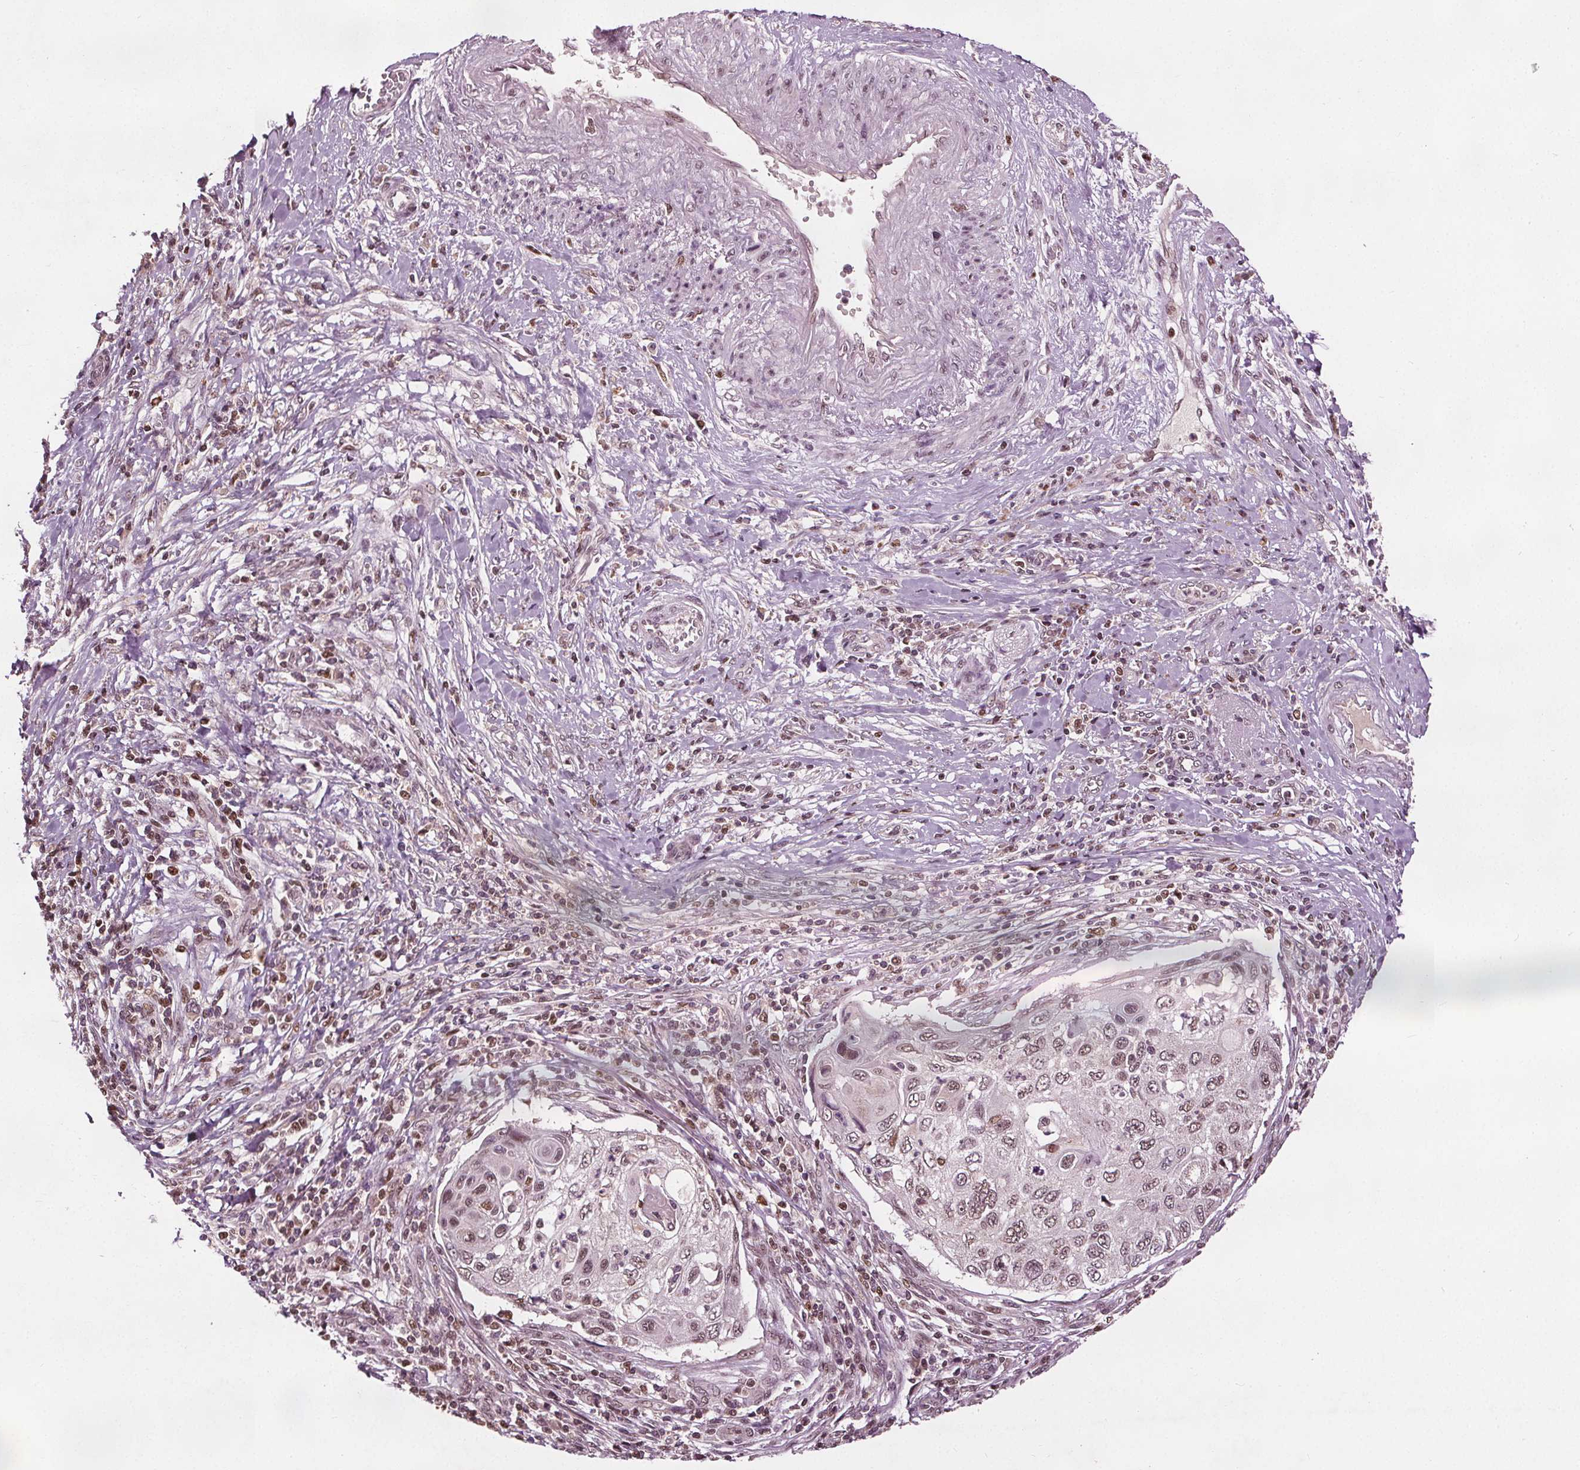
{"staining": {"intensity": "weak", "quantity": ">75%", "location": "nuclear"}, "tissue": "cervical cancer", "cell_type": "Tumor cells", "image_type": "cancer", "snomed": [{"axis": "morphology", "description": "Squamous cell carcinoma, NOS"}, {"axis": "topography", "description": "Cervix"}], "caption": "An IHC histopathology image of tumor tissue is shown. Protein staining in brown labels weak nuclear positivity in squamous cell carcinoma (cervical) within tumor cells.", "gene": "DDX11", "patient": {"sex": "female", "age": 70}}